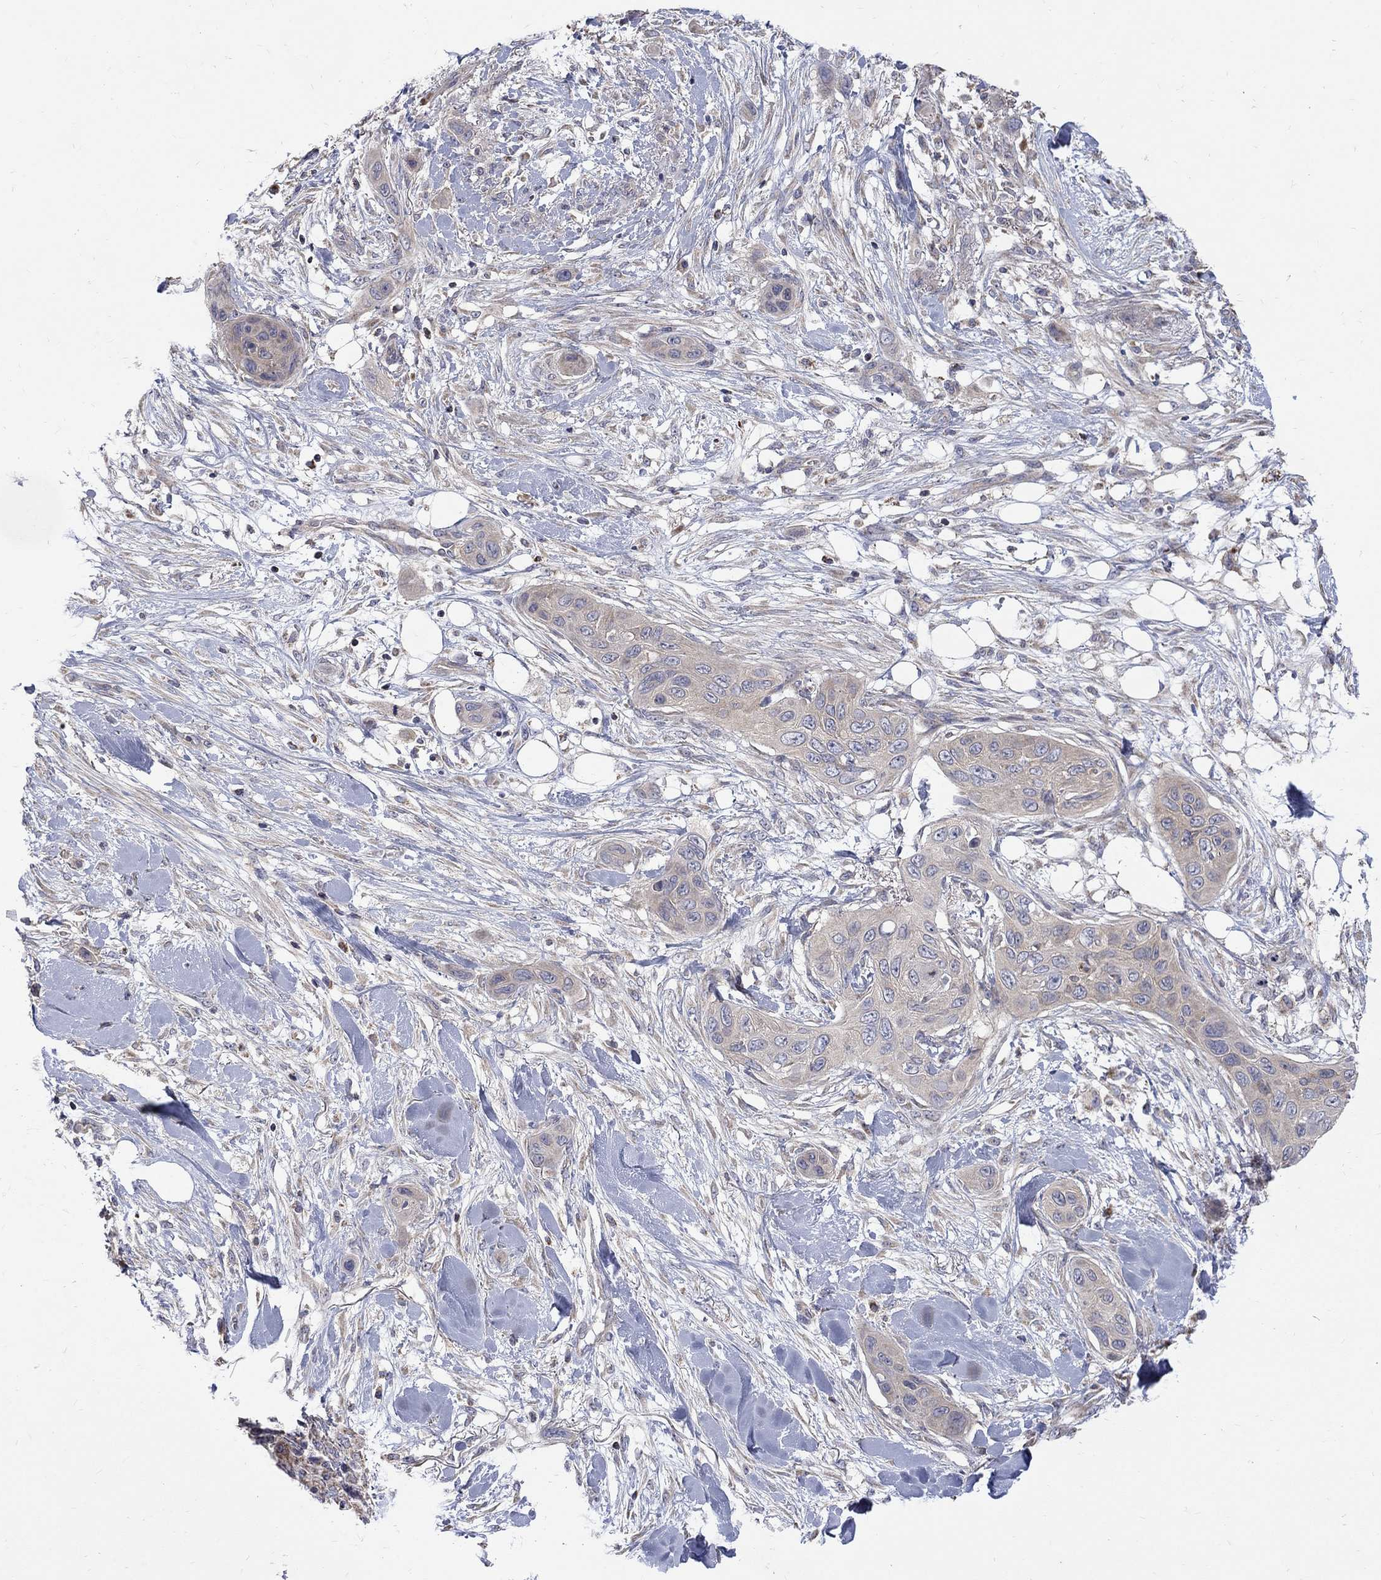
{"staining": {"intensity": "negative", "quantity": "none", "location": "none"}, "tissue": "skin cancer", "cell_type": "Tumor cells", "image_type": "cancer", "snomed": [{"axis": "morphology", "description": "Squamous cell carcinoma, NOS"}, {"axis": "topography", "description": "Skin"}], "caption": "A micrograph of squamous cell carcinoma (skin) stained for a protein demonstrates no brown staining in tumor cells. (Stains: DAB immunohistochemistry (IHC) with hematoxylin counter stain, Microscopy: brightfield microscopy at high magnification).", "gene": "SH2B1", "patient": {"sex": "male", "age": 78}}